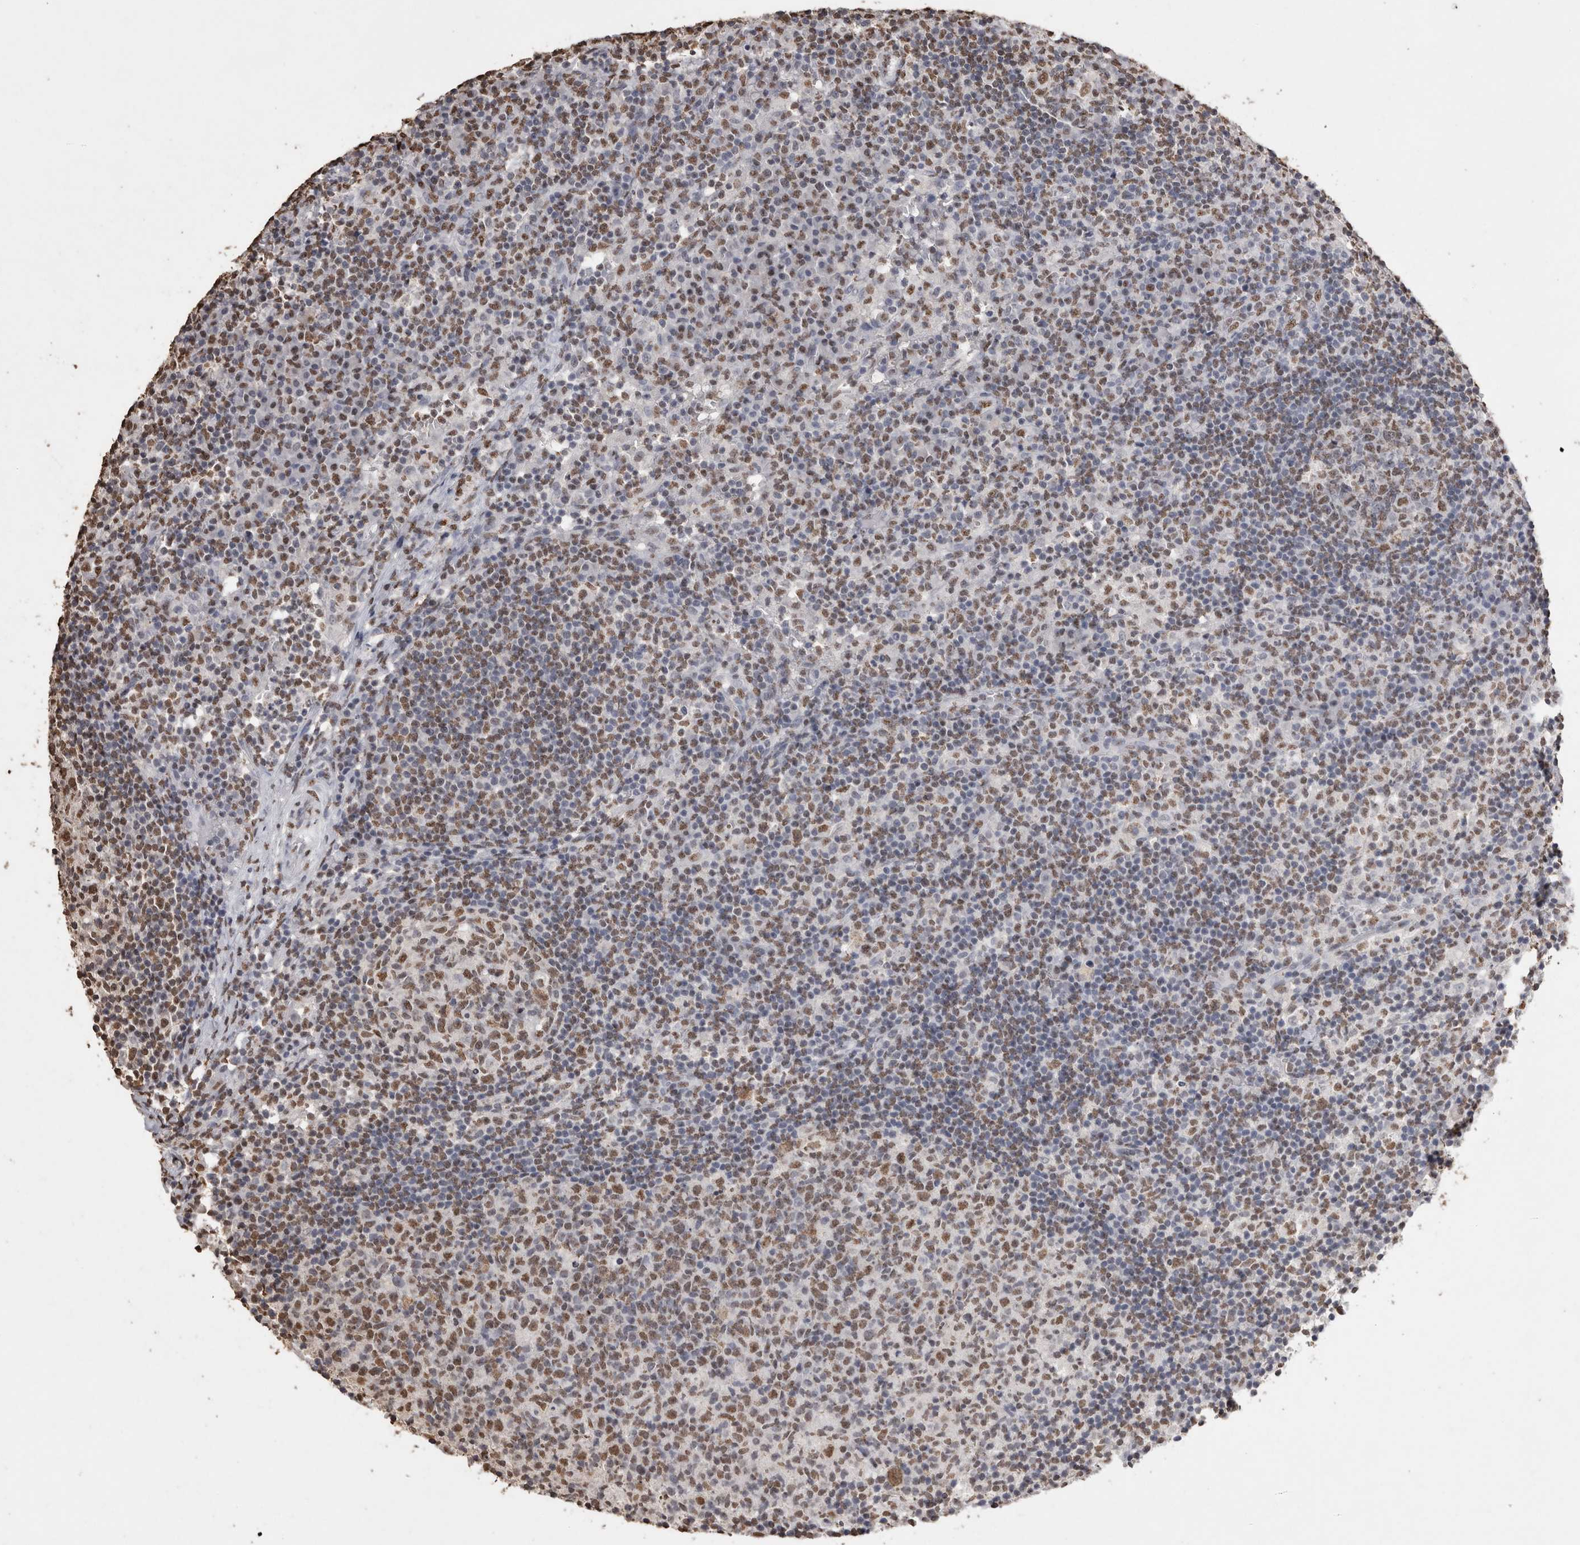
{"staining": {"intensity": "moderate", "quantity": "25%-75%", "location": "nuclear"}, "tissue": "lymph node", "cell_type": "Germinal center cells", "image_type": "normal", "snomed": [{"axis": "morphology", "description": "Normal tissue, NOS"}, {"axis": "morphology", "description": "Inflammation, NOS"}, {"axis": "topography", "description": "Lymph node"}], "caption": "DAB (3,3'-diaminobenzidine) immunohistochemical staining of normal human lymph node shows moderate nuclear protein expression in about 25%-75% of germinal center cells.", "gene": "NTHL1", "patient": {"sex": "male", "age": 55}}